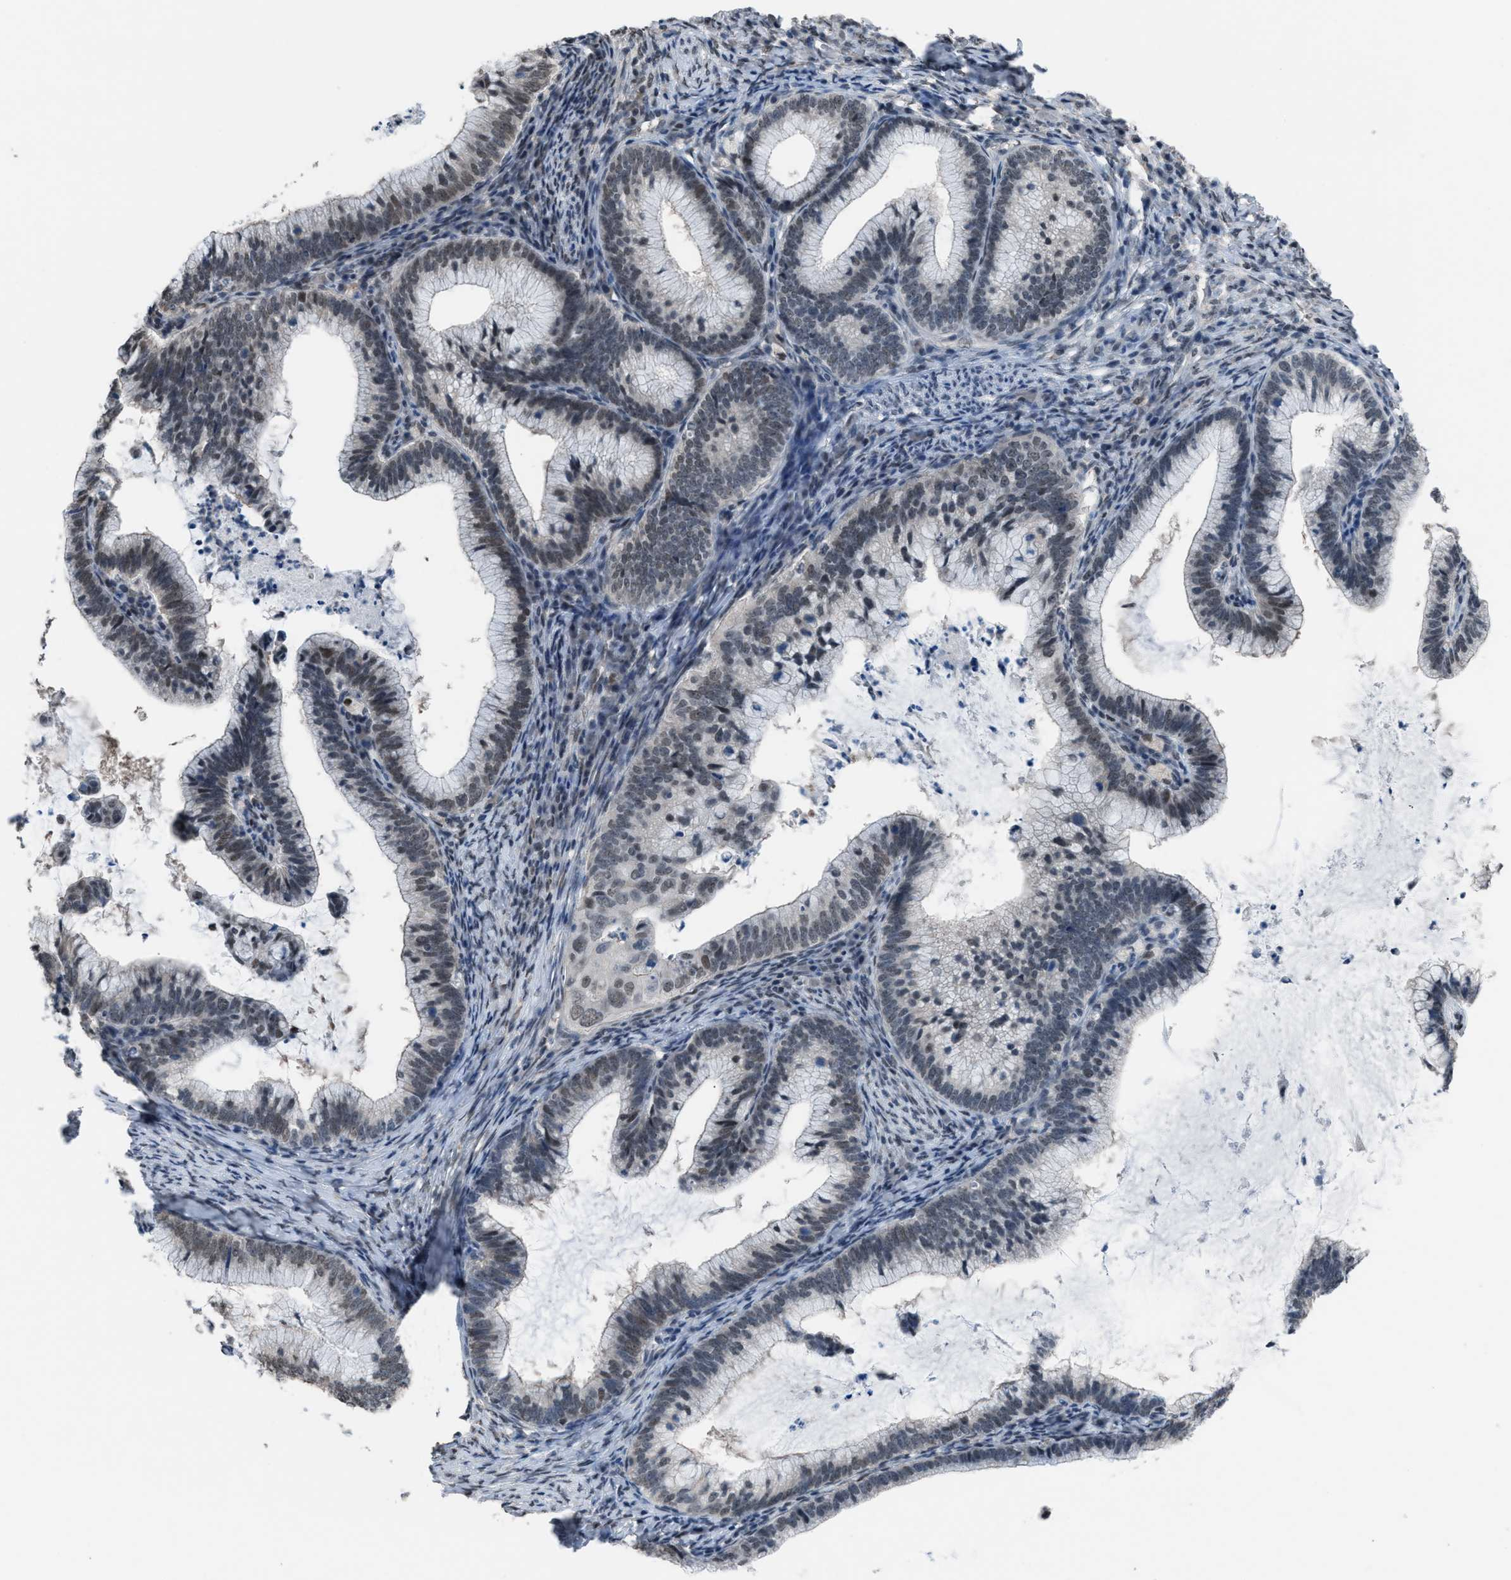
{"staining": {"intensity": "weak", "quantity": "25%-75%", "location": "nuclear"}, "tissue": "cervical cancer", "cell_type": "Tumor cells", "image_type": "cancer", "snomed": [{"axis": "morphology", "description": "Adenocarcinoma, NOS"}, {"axis": "topography", "description": "Cervix"}], "caption": "About 25%-75% of tumor cells in human cervical adenocarcinoma show weak nuclear protein expression as visualized by brown immunohistochemical staining.", "gene": "ZNF276", "patient": {"sex": "female", "age": 36}}